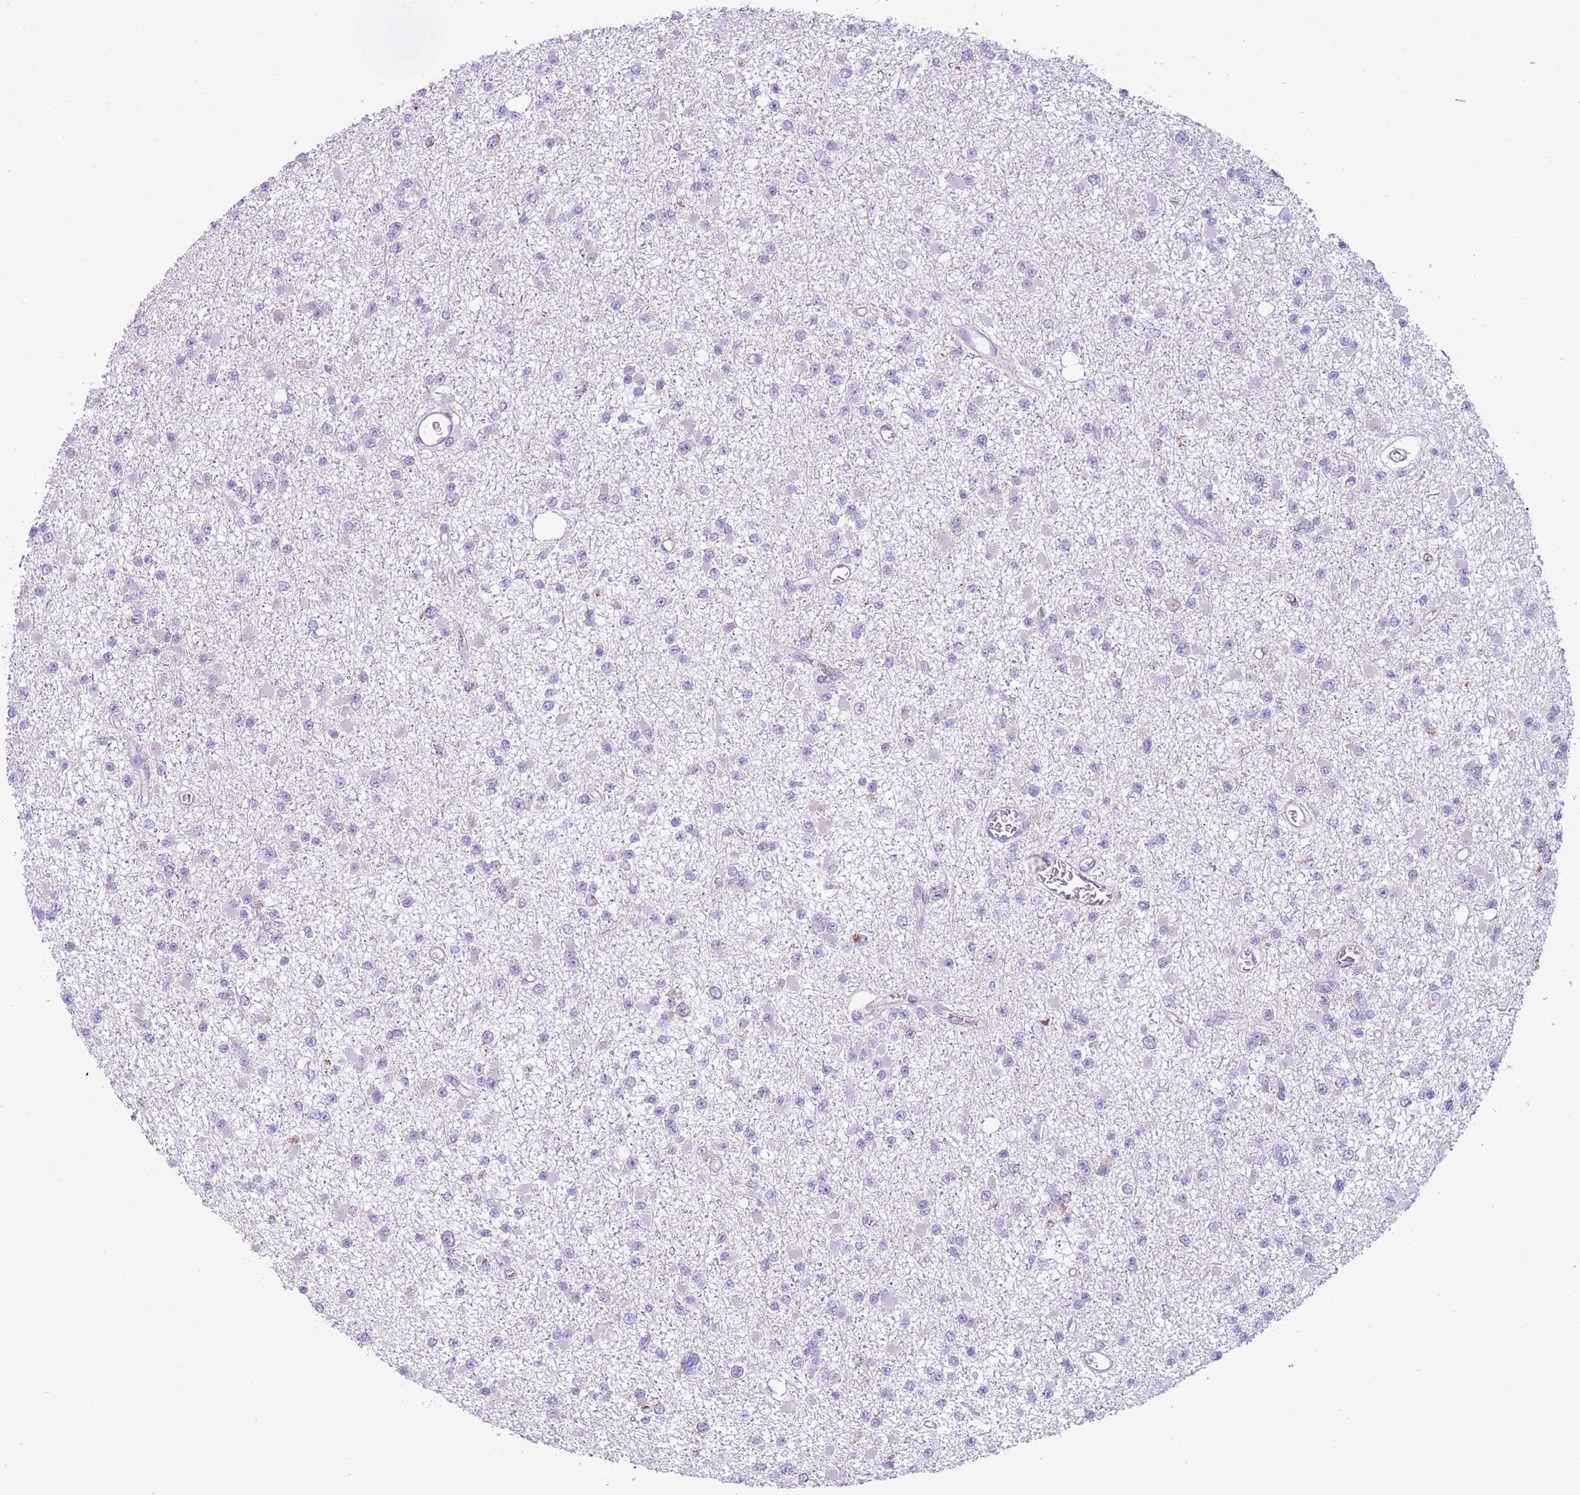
{"staining": {"intensity": "negative", "quantity": "none", "location": "none"}, "tissue": "glioma", "cell_type": "Tumor cells", "image_type": "cancer", "snomed": [{"axis": "morphology", "description": "Glioma, malignant, Low grade"}, {"axis": "topography", "description": "Brain"}], "caption": "Immunohistochemical staining of human malignant low-grade glioma reveals no significant expression in tumor cells.", "gene": "PDHA1", "patient": {"sex": "female", "age": 22}}